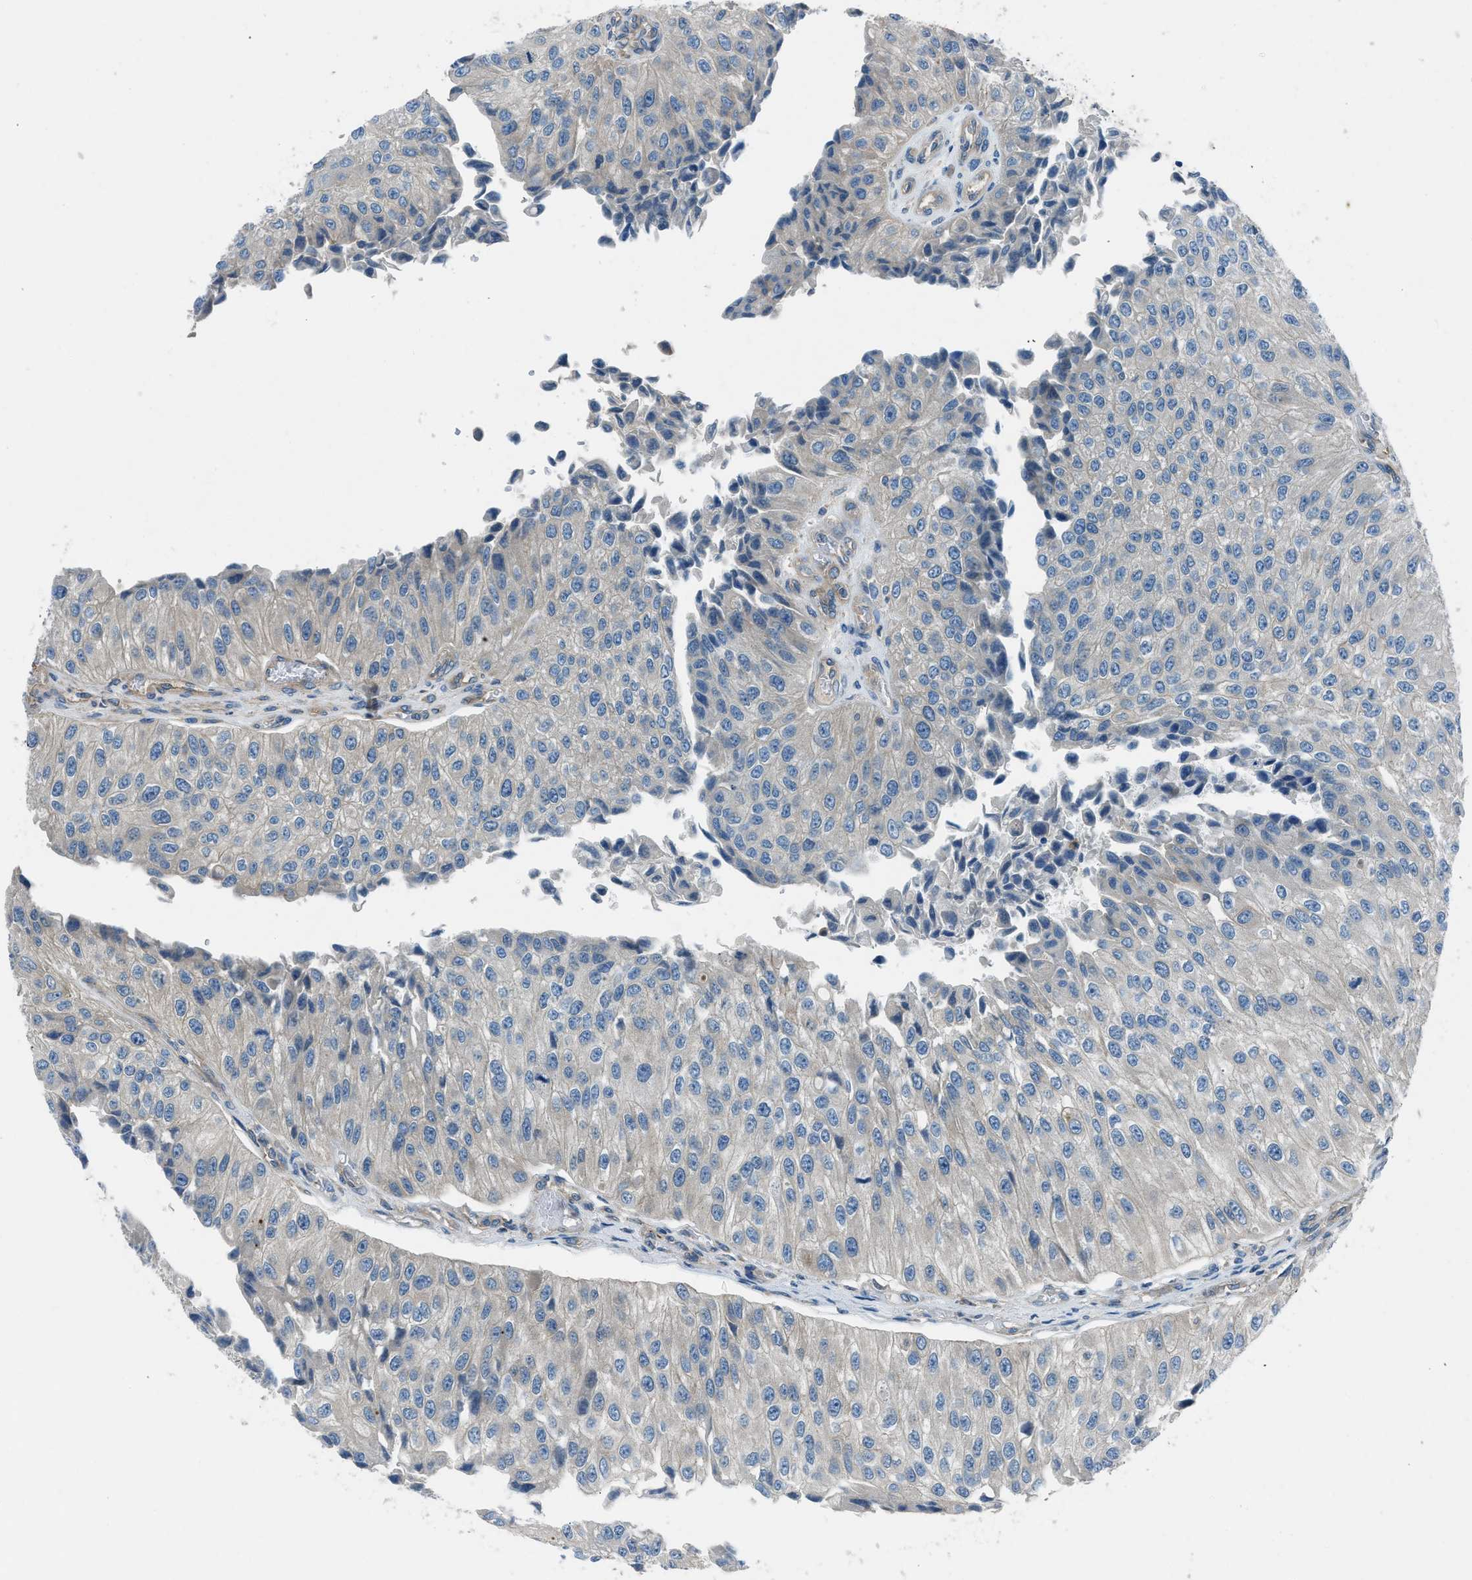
{"staining": {"intensity": "weak", "quantity": "<25%", "location": "cytoplasmic/membranous"}, "tissue": "urothelial cancer", "cell_type": "Tumor cells", "image_type": "cancer", "snomed": [{"axis": "morphology", "description": "Urothelial carcinoma, High grade"}, {"axis": "topography", "description": "Kidney"}, {"axis": "topography", "description": "Urinary bladder"}], "caption": "A histopathology image of human urothelial carcinoma (high-grade) is negative for staining in tumor cells.", "gene": "BMP1", "patient": {"sex": "male", "age": 77}}